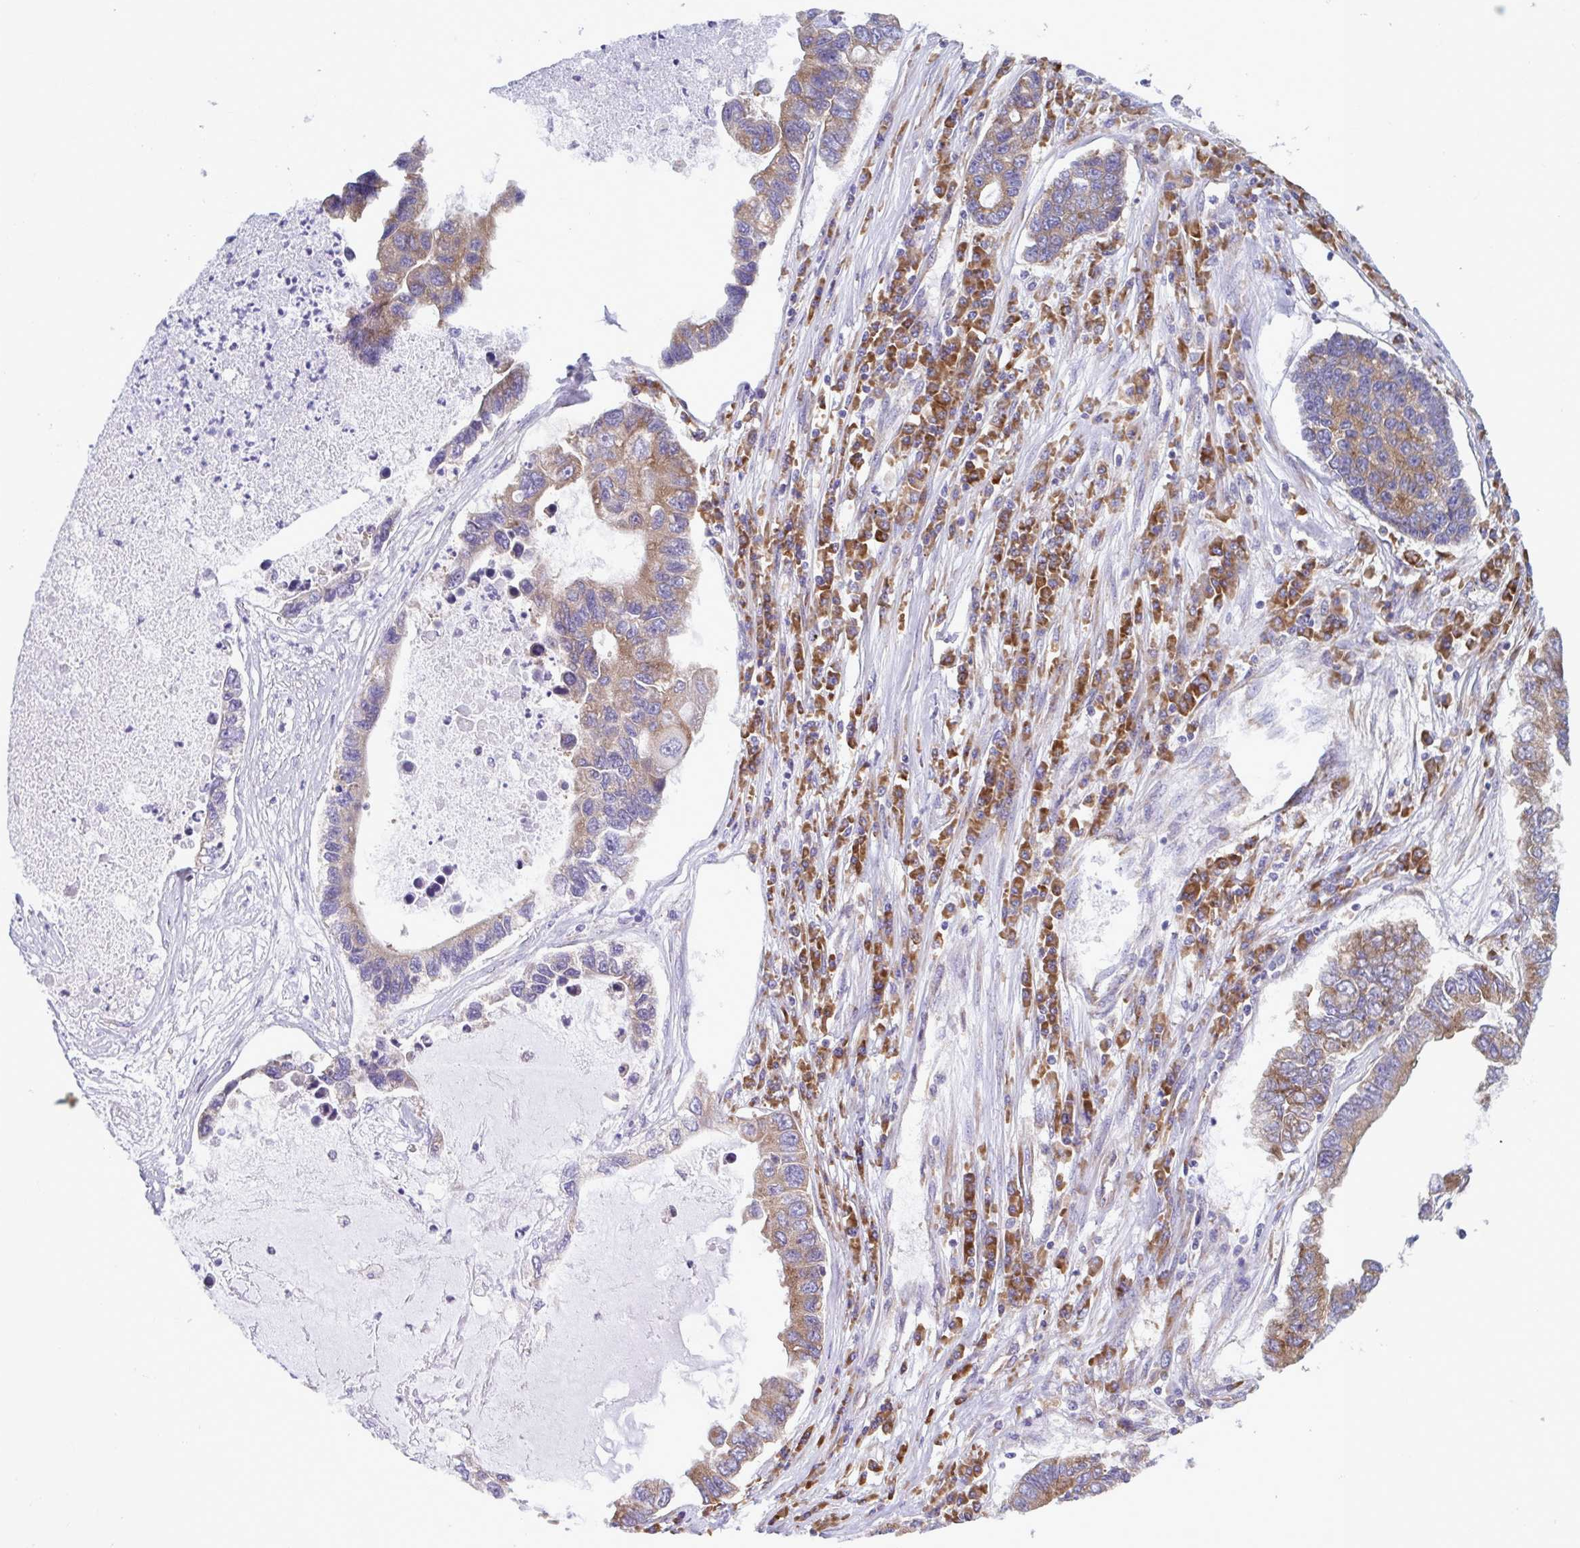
{"staining": {"intensity": "moderate", "quantity": ">75%", "location": "cytoplasmic/membranous"}, "tissue": "lung cancer", "cell_type": "Tumor cells", "image_type": "cancer", "snomed": [{"axis": "morphology", "description": "Adenocarcinoma, NOS"}, {"axis": "topography", "description": "Bronchus"}, {"axis": "topography", "description": "Lung"}], "caption": "Immunohistochemical staining of human lung cancer (adenocarcinoma) demonstrates medium levels of moderate cytoplasmic/membranous protein staining in approximately >75% of tumor cells.", "gene": "RPS16", "patient": {"sex": "female", "age": 51}}